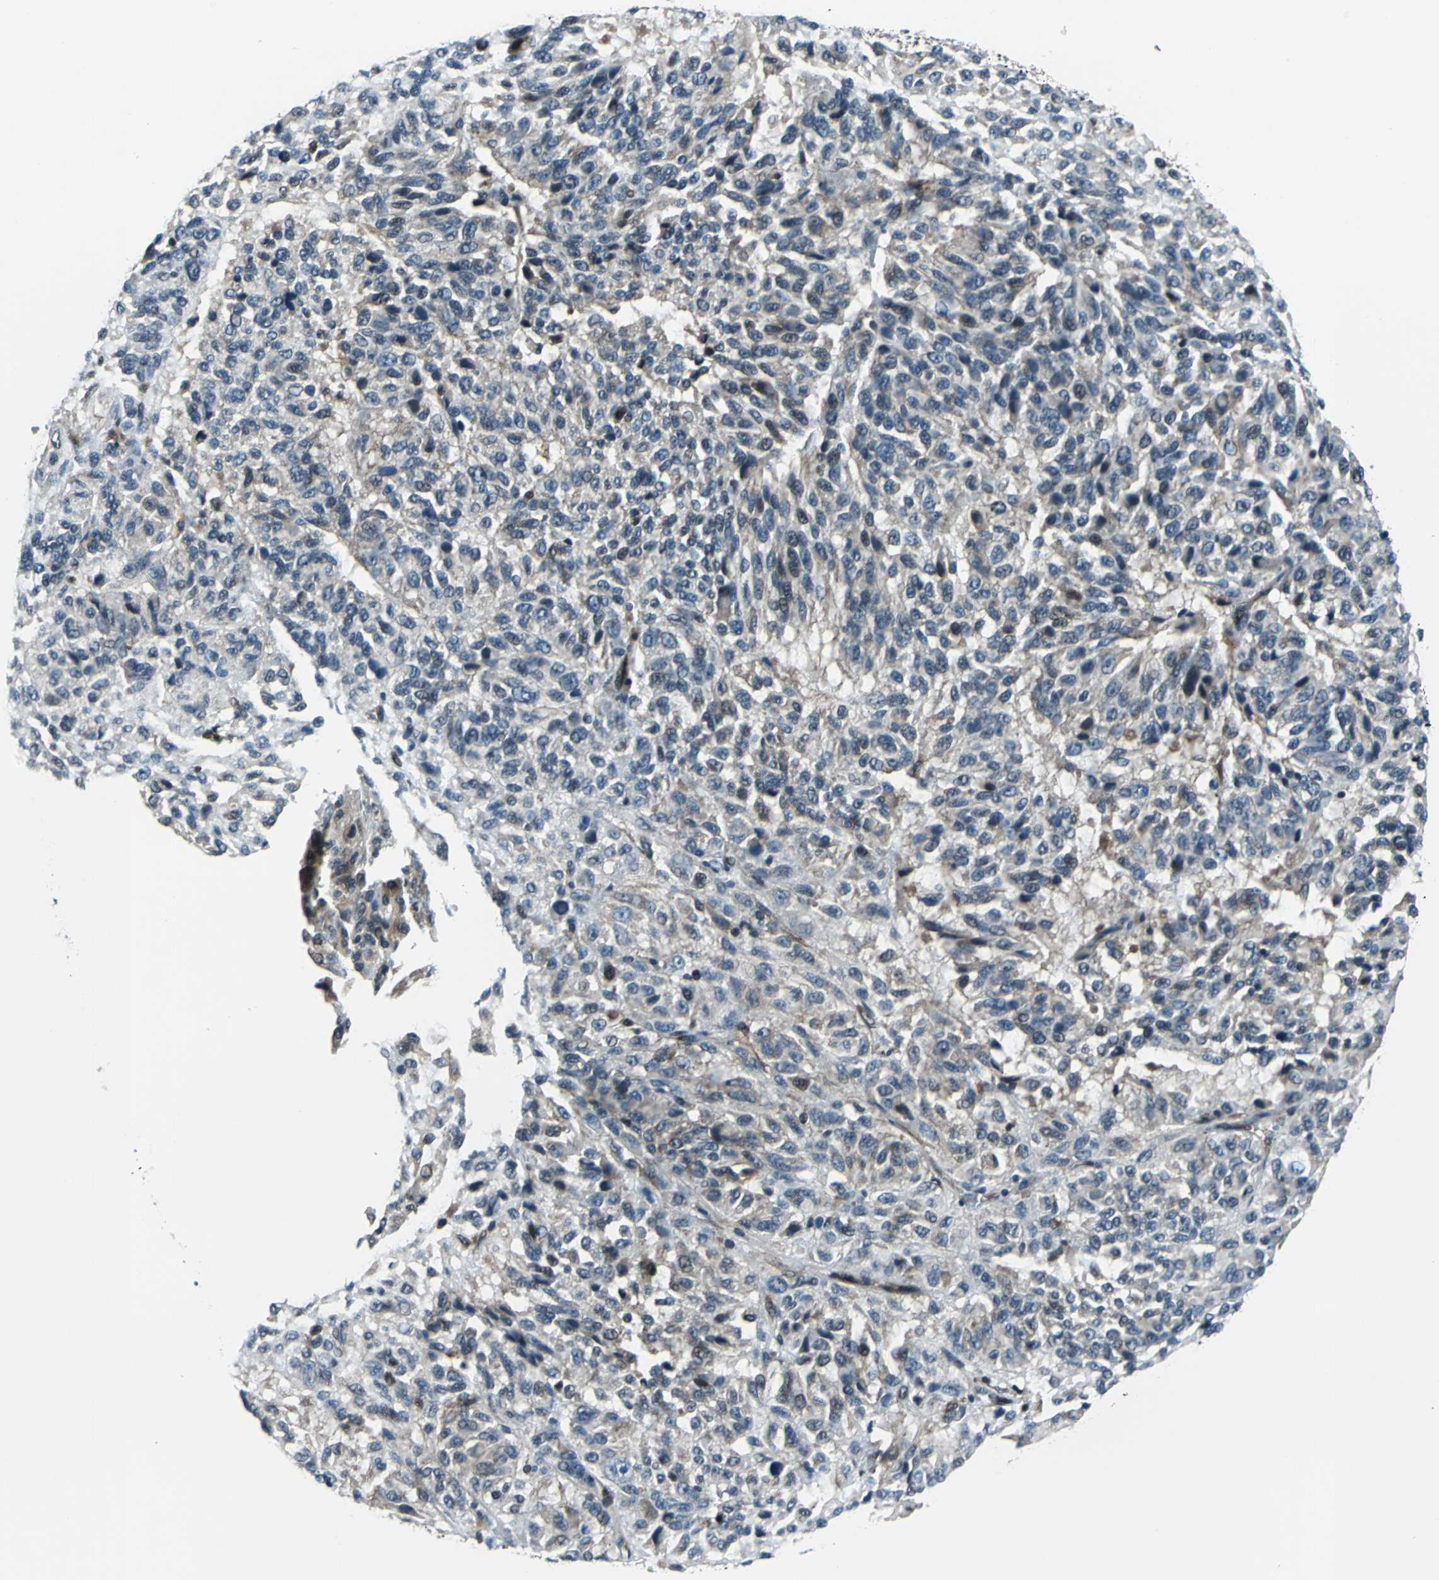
{"staining": {"intensity": "weak", "quantity": "<25%", "location": "cytoplasmic/membranous"}, "tissue": "melanoma", "cell_type": "Tumor cells", "image_type": "cancer", "snomed": [{"axis": "morphology", "description": "Malignant melanoma, Metastatic site"}, {"axis": "topography", "description": "Lung"}], "caption": "A histopathology image of melanoma stained for a protein displays no brown staining in tumor cells.", "gene": "POLR3K", "patient": {"sex": "male", "age": 64}}